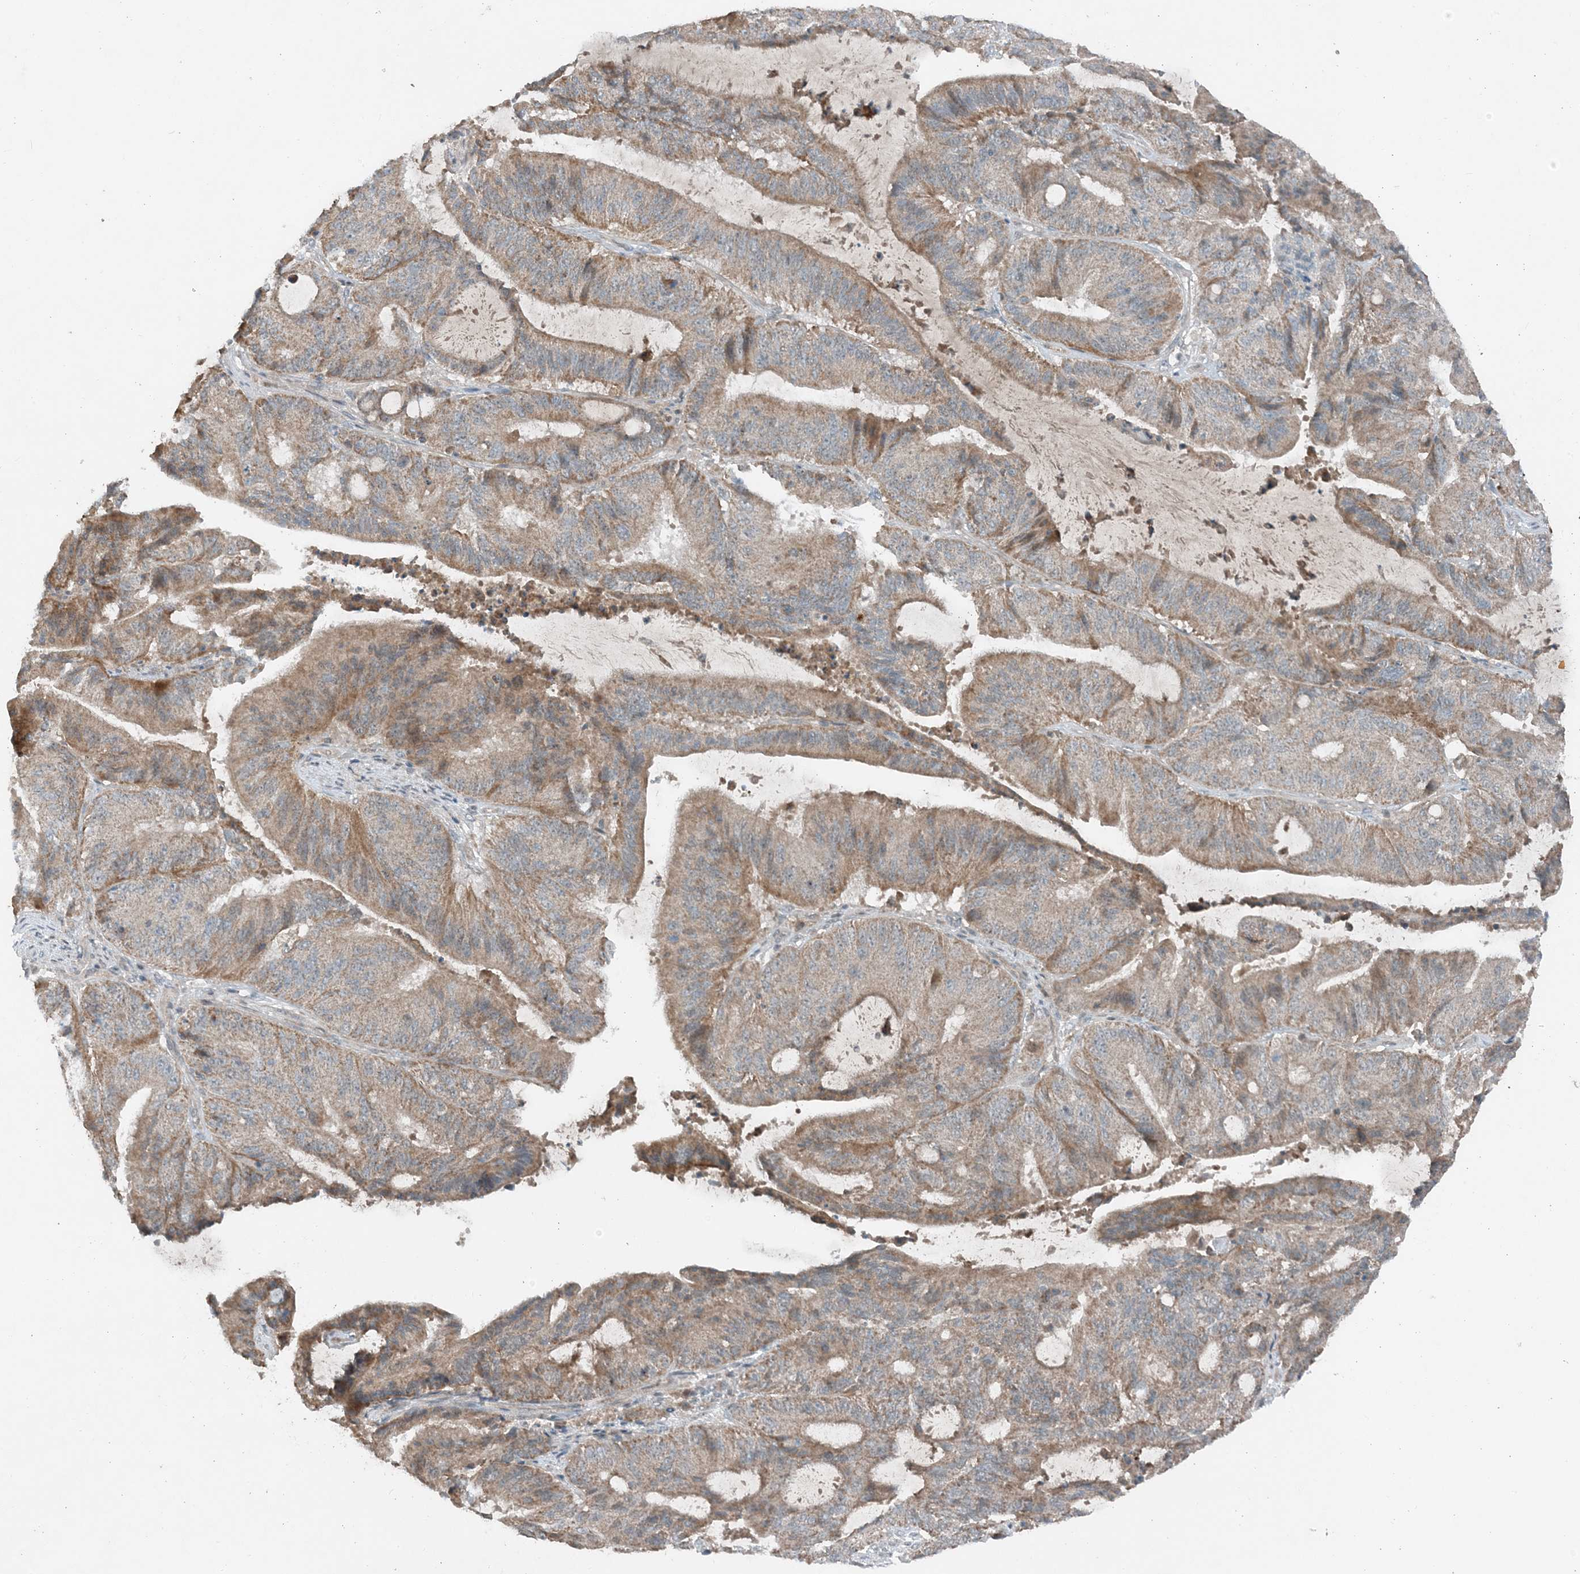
{"staining": {"intensity": "moderate", "quantity": ">75%", "location": "cytoplasmic/membranous"}, "tissue": "liver cancer", "cell_type": "Tumor cells", "image_type": "cancer", "snomed": [{"axis": "morphology", "description": "Normal tissue, NOS"}, {"axis": "morphology", "description": "Cholangiocarcinoma"}, {"axis": "topography", "description": "Liver"}, {"axis": "topography", "description": "Peripheral nerve tissue"}], "caption": "Liver cholangiocarcinoma stained with IHC demonstrates moderate cytoplasmic/membranous staining in about >75% of tumor cells.", "gene": "MITD1", "patient": {"sex": "female", "age": 73}}